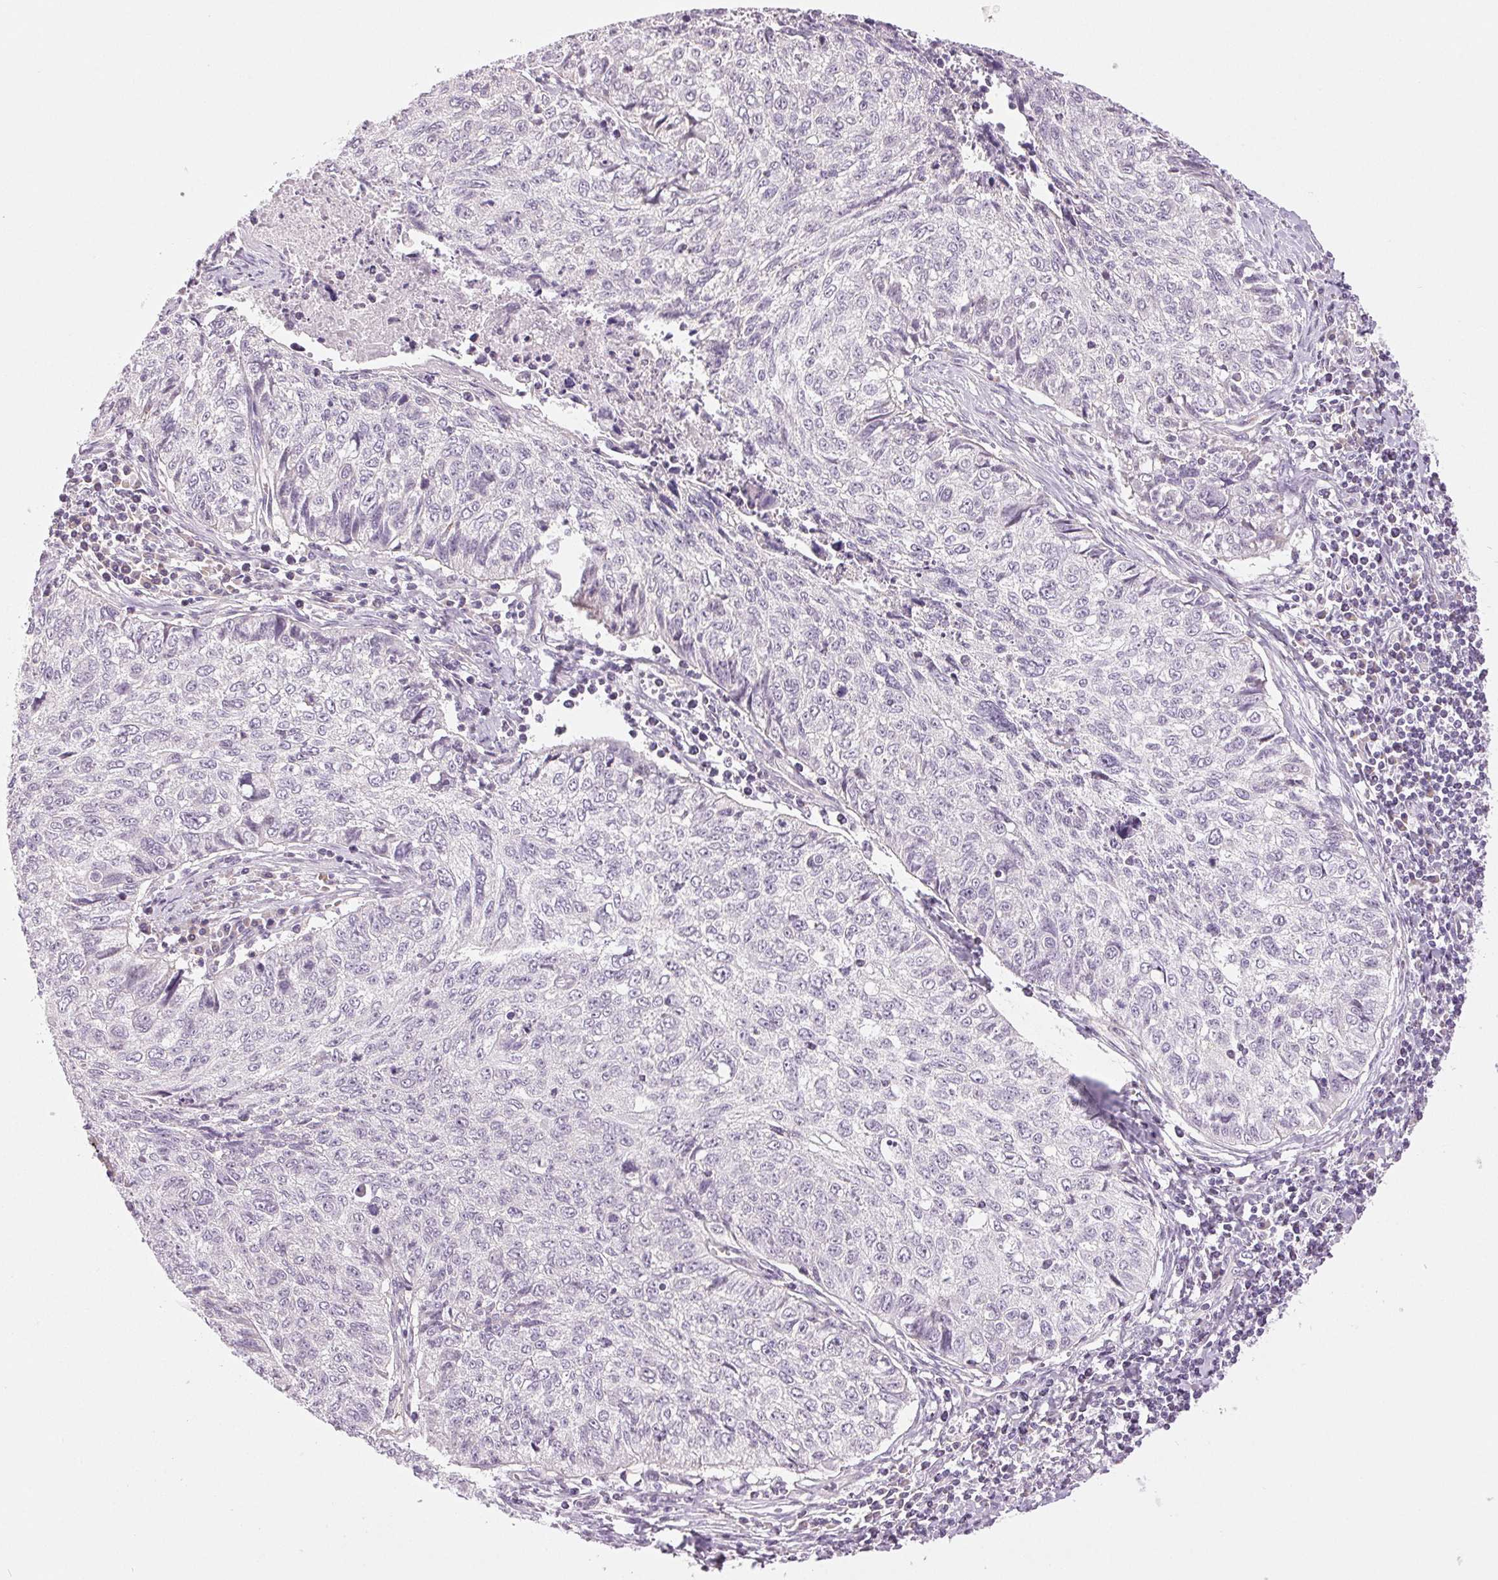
{"staining": {"intensity": "negative", "quantity": "none", "location": "none"}, "tissue": "lung cancer", "cell_type": "Tumor cells", "image_type": "cancer", "snomed": [{"axis": "morphology", "description": "Normal morphology"}, {"axis": "morphology", "description": "Aneuploidy"}, {"axis": "morphology", "description": "Squamous cell carcinoma, NOS"}, {"axis": "topography", "description": "Lymph node"}, {"axis": "topography", "description": "Lung"}], "caption": "Immunohistochemistry of lung cancer (aneuploidy) exhibits no positivity in tumor cells. The staining was performed using DAB (3,3'-diaminobenzidine) to visualize the protein expression in brown, while the nuclei were stained in blue with hematoxylin (Magnification: 20x).", "gene": "DNAJC6", "patient": {"sex": "female", "age": 76}}